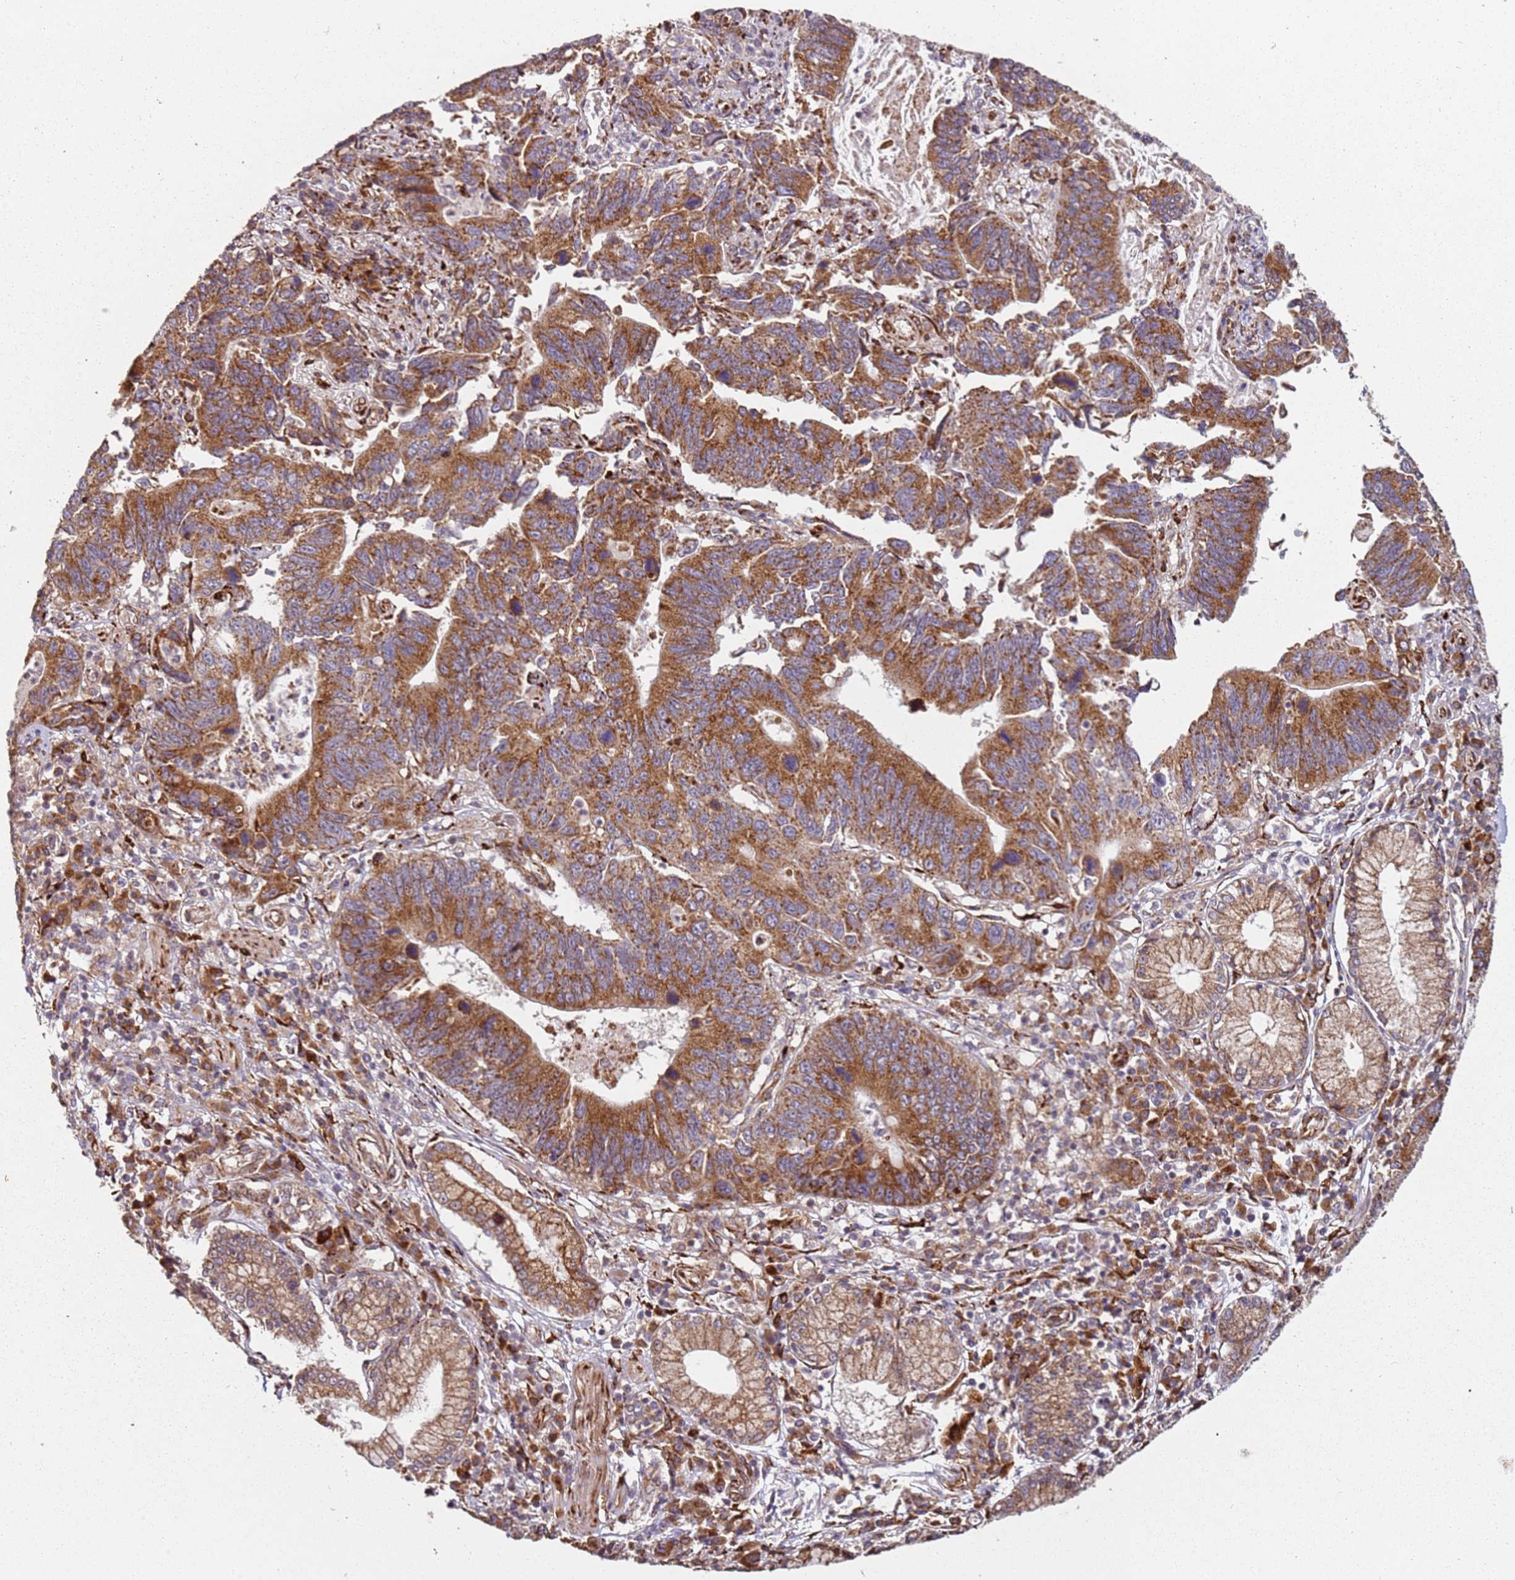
{"staining": {"intensity": "strong", "quantity": ">75%", "location": "cytoplasmic/membranous"}, "tissue": "stomach cancer", "cell_type": "Tumor cells", "image_type": "cancer", "snomed": [{"axis": "morphology", "description": "Adenocarcinoma, NOS"}, {"axis": "topography", "description": "Stomach"}], "caption": "Immunohistochemistry histopathology image of neoplastic tissue: stomach adenocarcinoma stained using IHC exhibits high levels of strong protein expression localized specifically in the cytoplasmic/membranous of tumor cells, appearing as a cytoplasmic/membranous brown color.", "gene": "ARFRP1", "patient": {"sex": "male", "age": 59}}